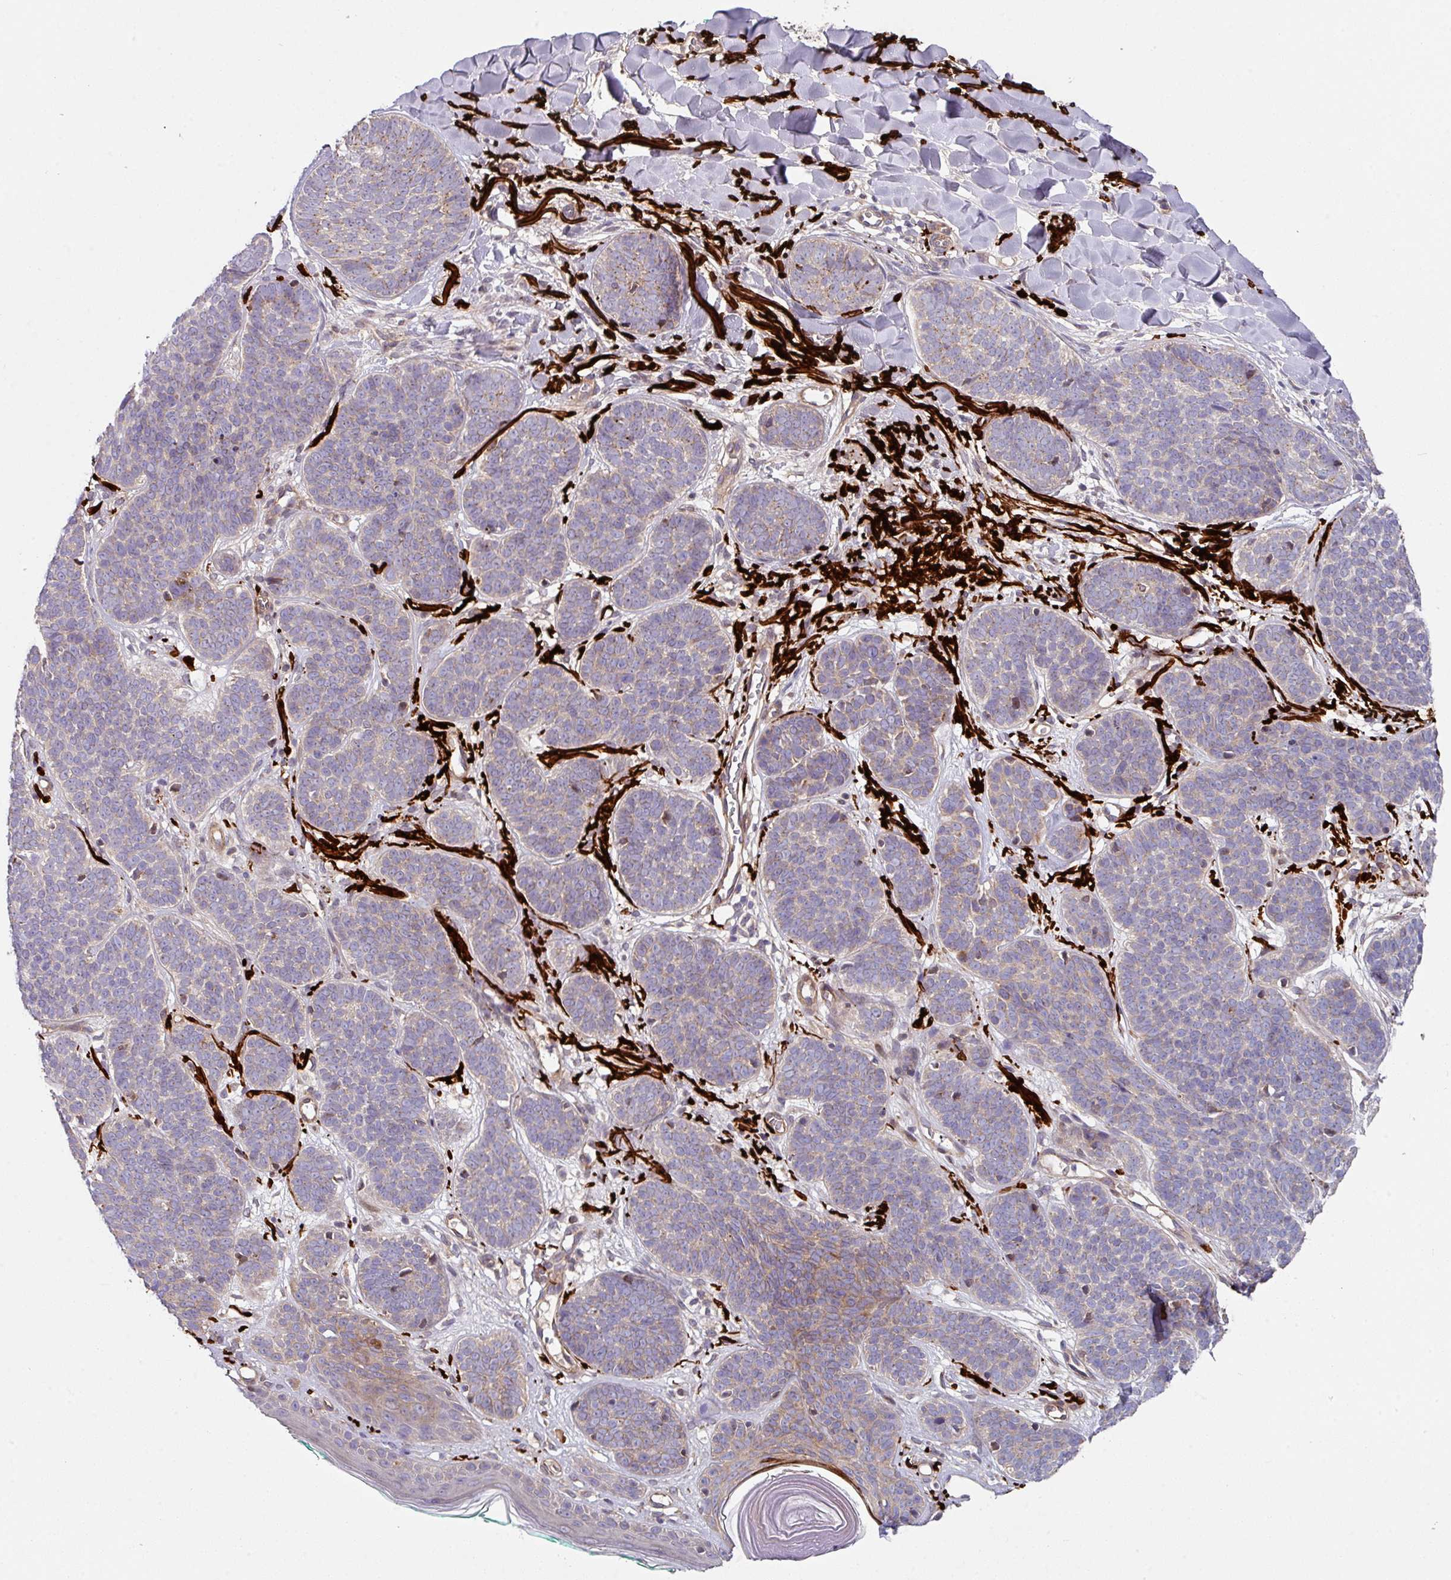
{"staining": {"intensity": "weak", "quantity": "<25%", "location": "cytoplasmic/membranous"}, "tissue": "skin cancer", "cell_type": "Tumor cells", "image_type": "cancer", "snomed": [{"axis": "morphology", "description": "Basal cell carcinoma"}, {"axis": "topography", "description": "Skin"}, {"axis": "topography", "description": "Skin of neck"}, {"axis": "topography", "description": "Skin of shoulder"}, {"axis": "topography", "description": "Skin of back"}], "caption": "A histopathology image of human skin cancer (basal cell carcinoma) is negative for staining in tumor cells.", "gene": "DCAF12L2", "patient": {"sex": "male", "age": 80}}